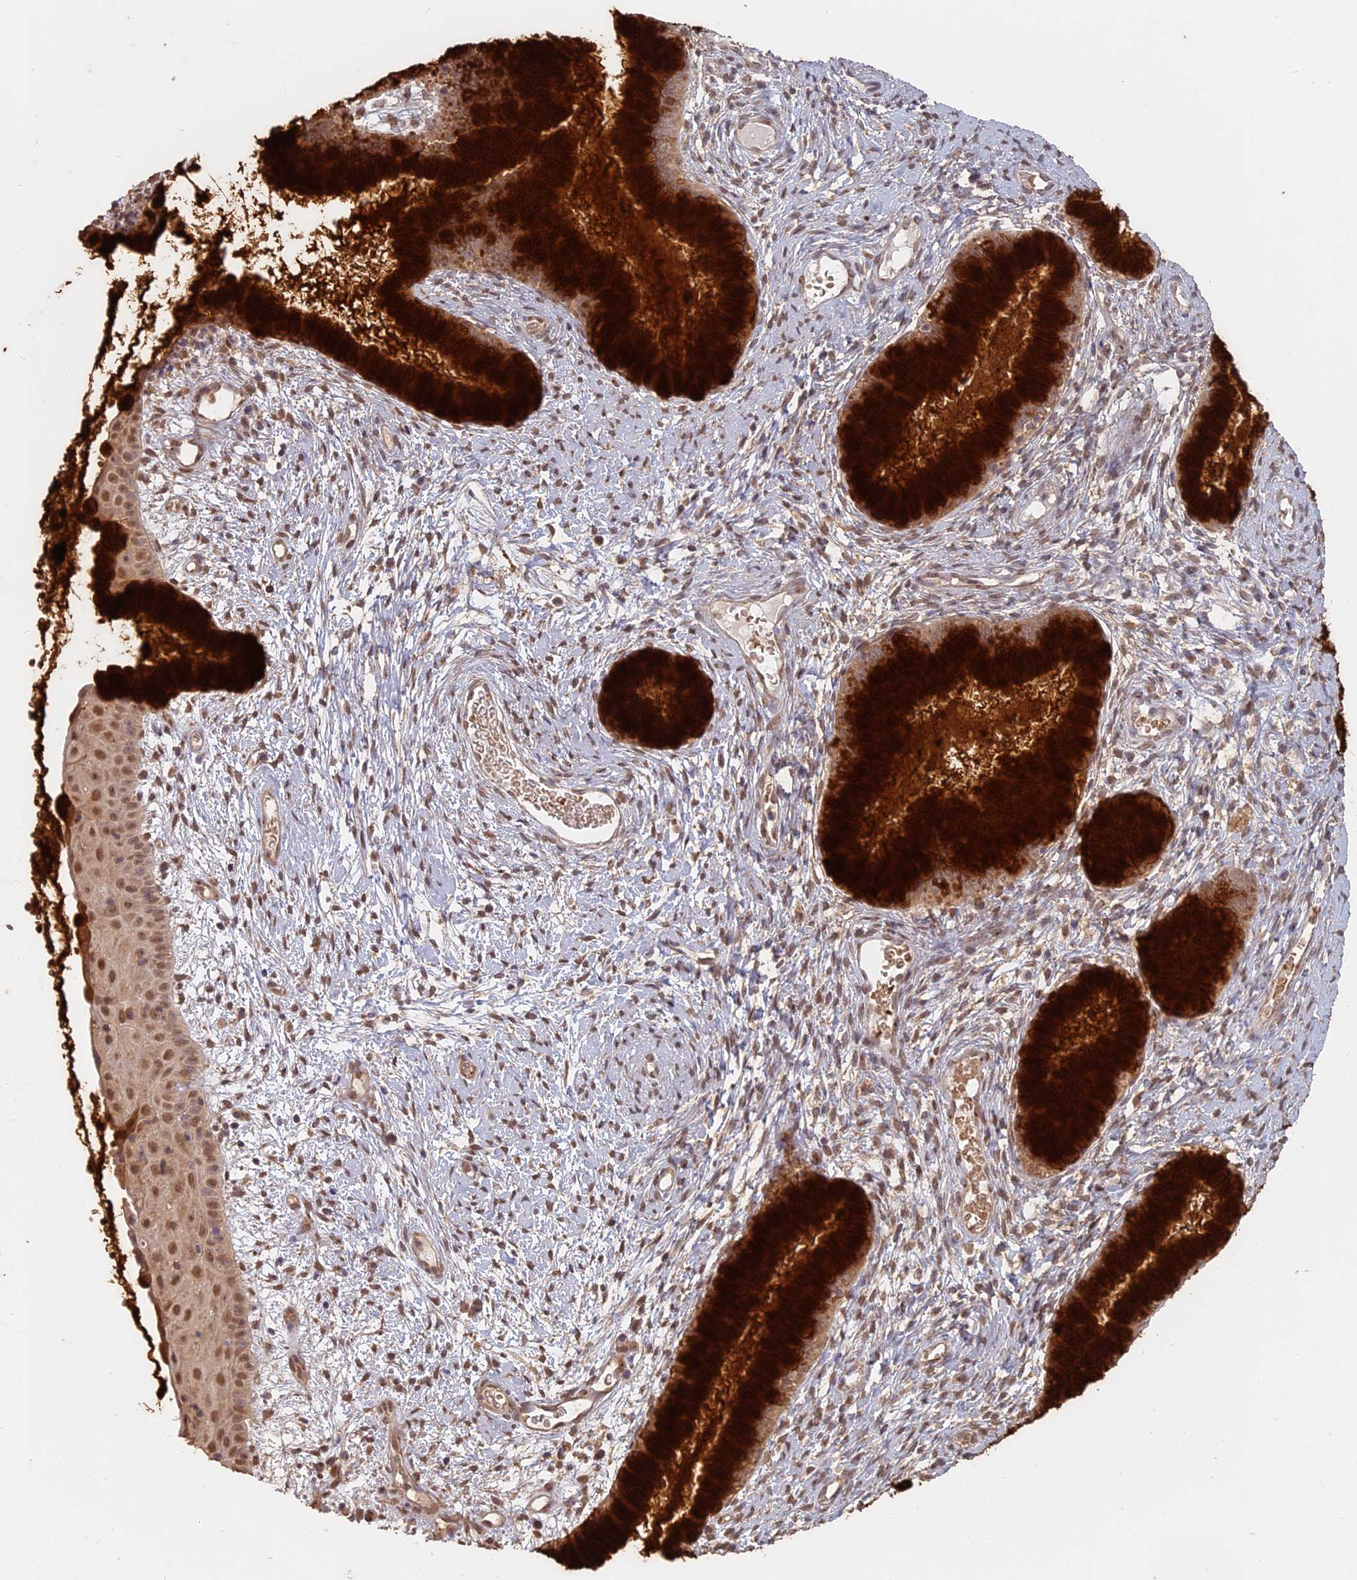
{"staining": {"intensity": "strong", "quantity": ">75%", "location": "cytoplasmic/membranous"}, "tissue": "cervix", "cell_type": "Glandular cells", "image_type": "normal", "snomed": [{"axis": "morphology", "description": "Normal tissue, NOS"}, {"axis": "topography", "description": "Cervix"}], "caption": "Cervix was stained to show a protein in brown. There is high levels of strong cytoplasmic/membranous staining in about >75% of glandular cells. The protein of interest is stained brown, and the nuclei are stained in blue (DAB (3,3'-diaminobenzidine) IHC with brightfield microscopy, high magnification).", "gene": "STX16", "patient": {"sex": "female", "age": 42}}